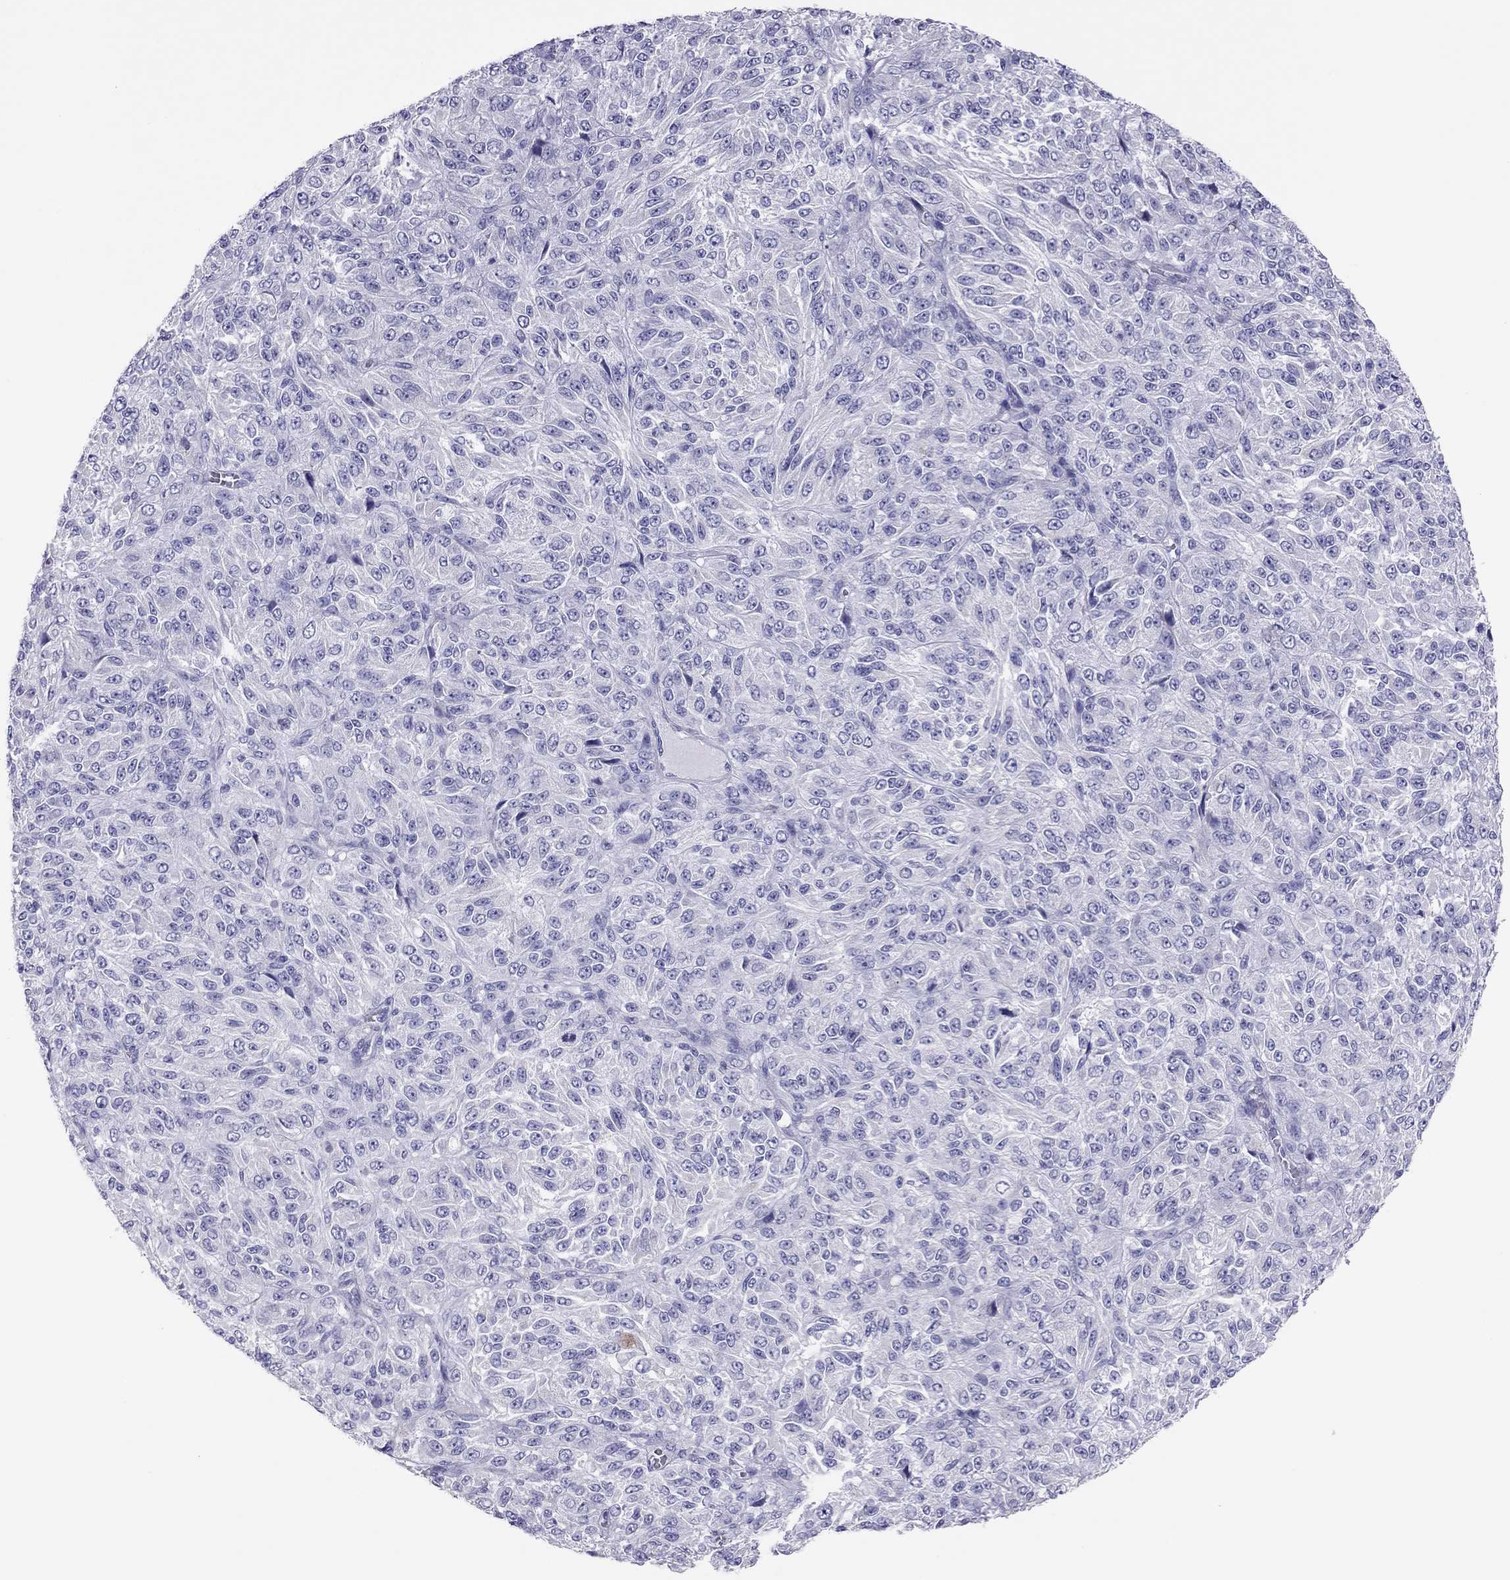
{"staining": {"intensity": "negative", "quantity": "none", "location": "none"}, "tissue": "melanoma", "cell_type": "Tumor cells", "image_type": "cancer", "snomed": [{"axis": "morphology", "description": "Malignant melanoma, Metastatic site"}, {"axis": "topography", "description": "Brain"}], "caption": "This is a micrograph of IHC staining of malignant melanoma (metastatic site), which shows no positivity in tumor cells.", "gene": "MAEL", "patient": {"sex": "female", "age": 56}}